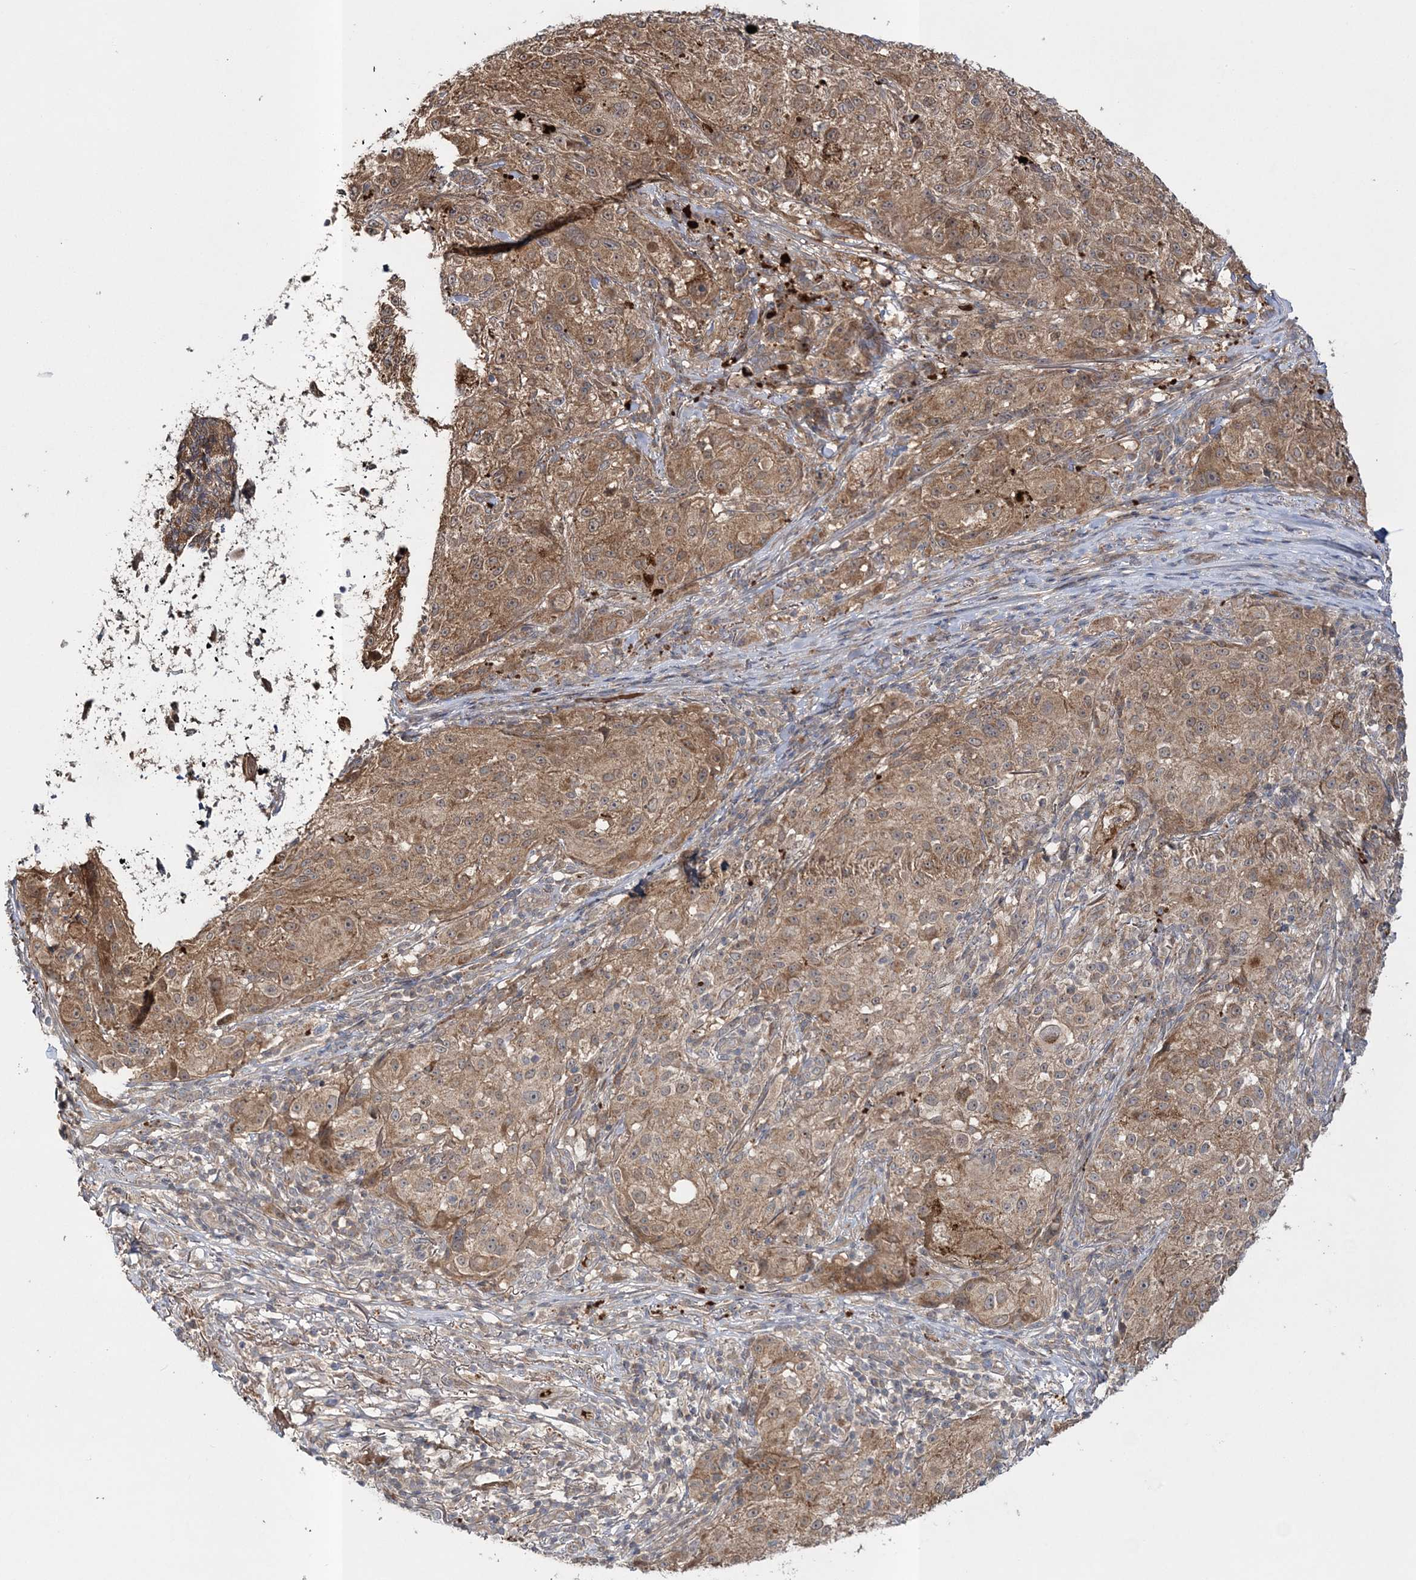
{"staining": {"intensity": "moderate", "quantity": ">75%", "location": "cytoplasmic/membranous"}, "tissue": "melanoma", "cell_type": "Tumor cells", "image_type": "cancer", "snomed": [{"axis": "morphology", "description": "Necrosis, NOS"}, {"axis": "morphology", "description": "Malignant melanoma, NOS"}, {"axis": "topography", "description": "Skin"}], "caption": "An image of human melanoma stained for a protein reveals moderate cytoplasmic/membranous brown staining in tumor cells.", "gene": "MOCS2", "patient": {"sex": "female", "age": 87}}